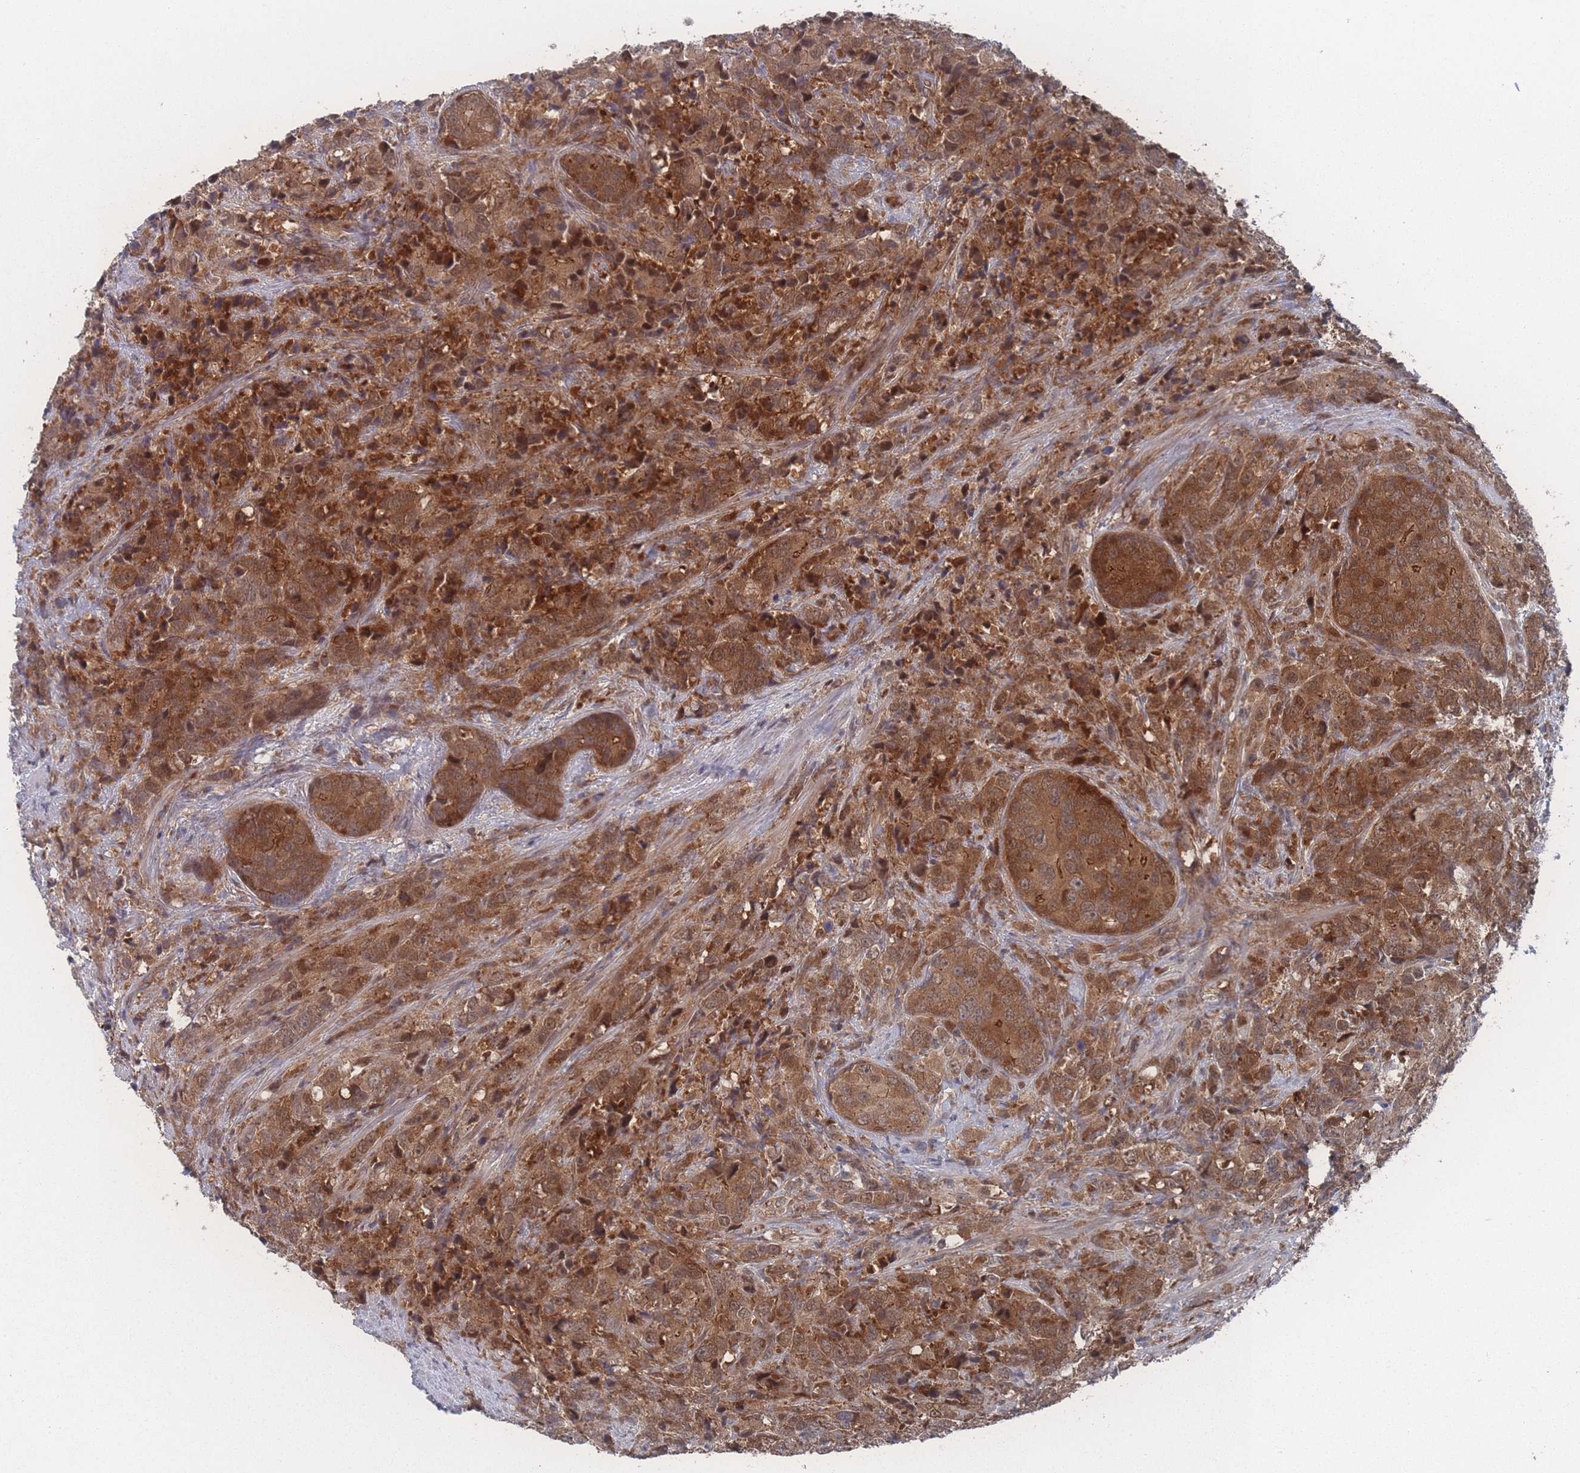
{"staining": {"intensity": "moderate", "quantity": ">75%", "location": "cytoplasmic/membranous"}, "tissue": "prostate cancer", "cell_type": "Tumor cells", "image_type": "cancer", "snomed": [{"axis": "morphology", "description": "Adenocarcinoma, High grade"}, {"axis": "topography", "description": "Prostate"}], "caption": "This histopathology image demonstrates immunohistochemistry (IHC) staining of human high-grade adenocarcinoma (prostate), with medium moderate cytoplasmic/membranous expression in approximately >75% of tumor cells.", "gene": "PSMA1", "patient": {"sex": "male", "age": 62}}